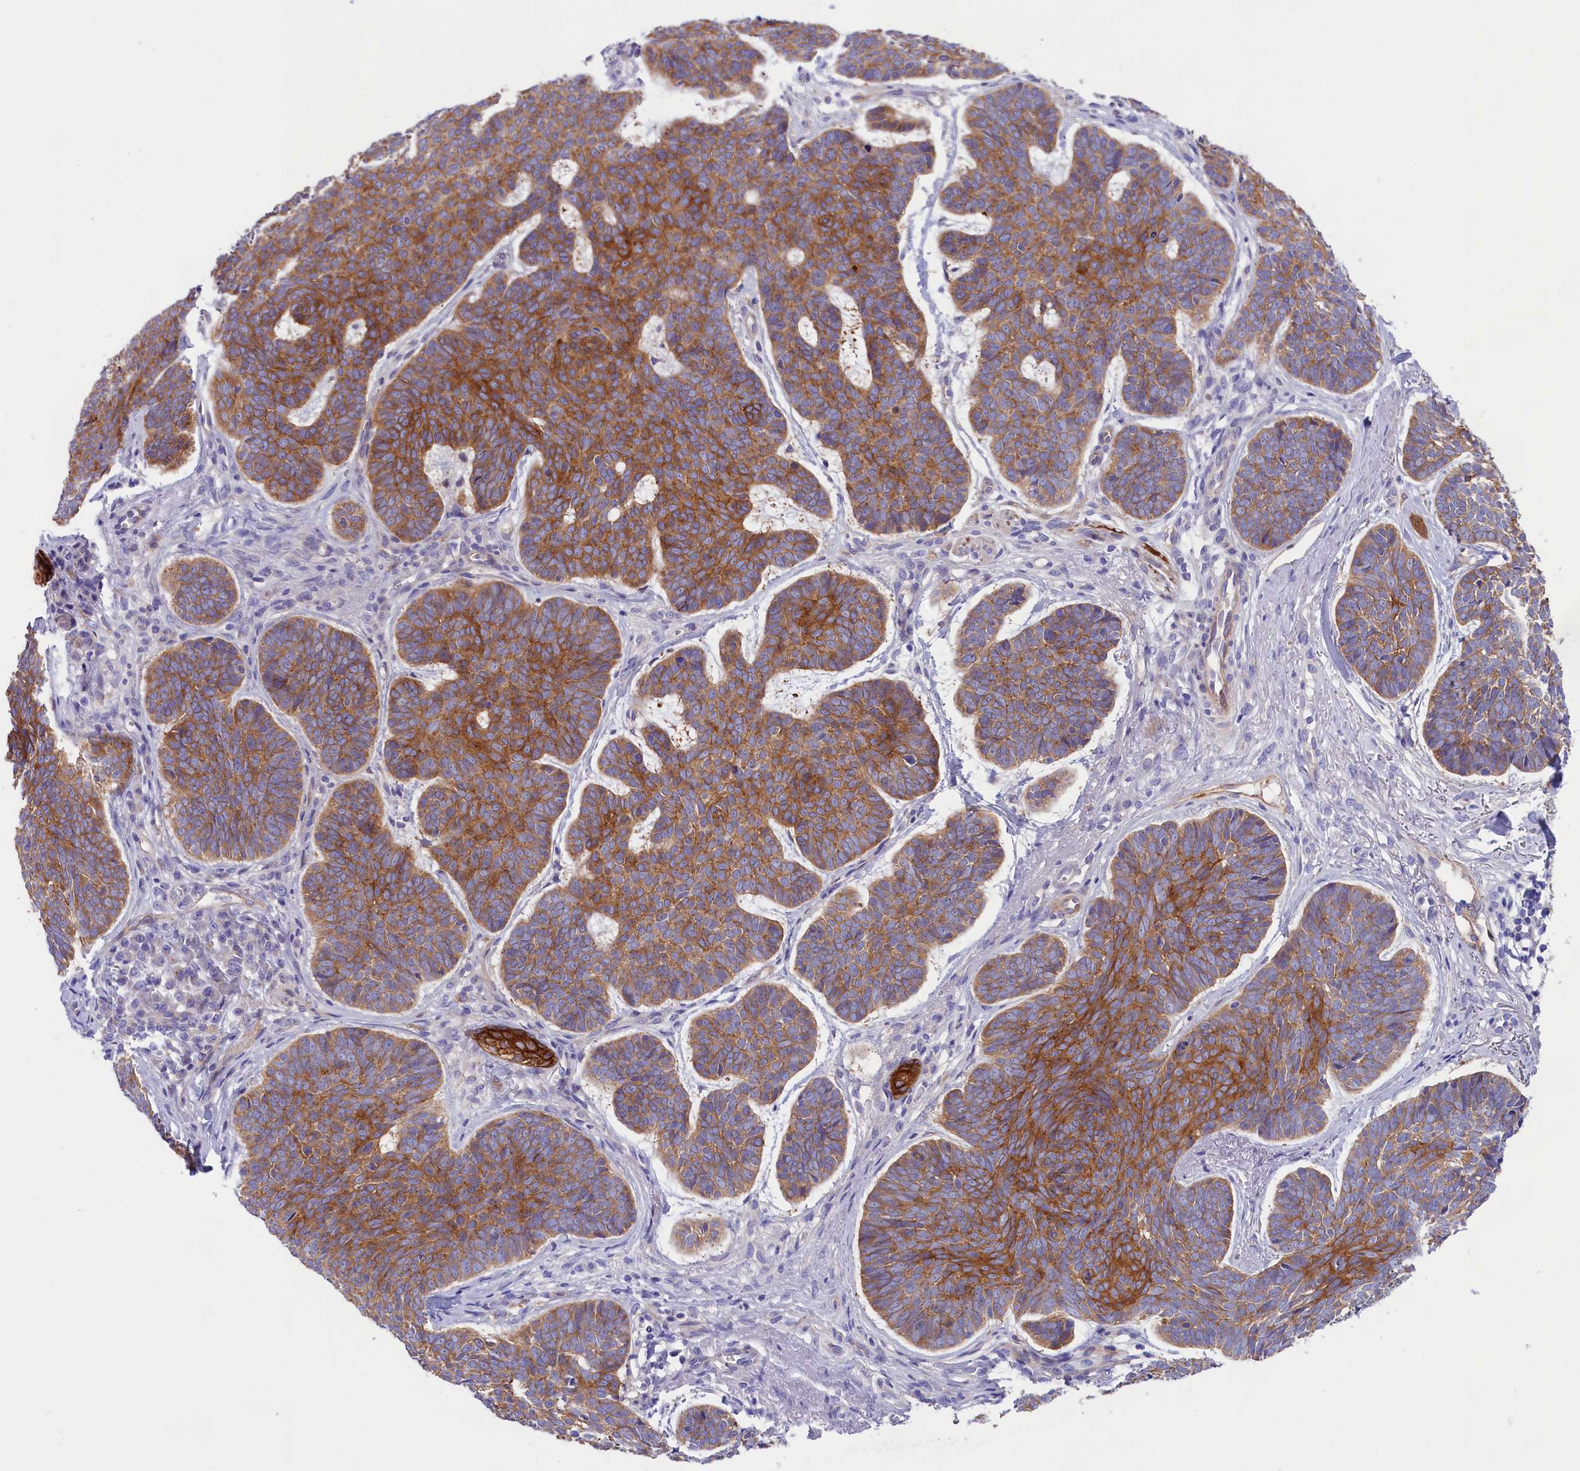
{"staining": {"intensity": "strong", "quantity": ">75%", "location": "cytoplasmic/membranous"}, "tissue": "skin cancer", "cell_type": "Tumor cells", "image_type": "cancer", "snomed": [{"axis": "morphology", "description": "Basal cell carcinoma"}, {"axis": "topography", "description": "Skin"}], "caption": "Immunohistochemistry (IHC) (DAB (3,3'-diaminobenzidine)) staining of basal cell carcinoma (skin) demonstrates strong cytoplasmic/membranous protein positivity in about >75% of tumor cells.", "gene": "PPP1R13L", "patient": {"sex": "female", "age": 74}}